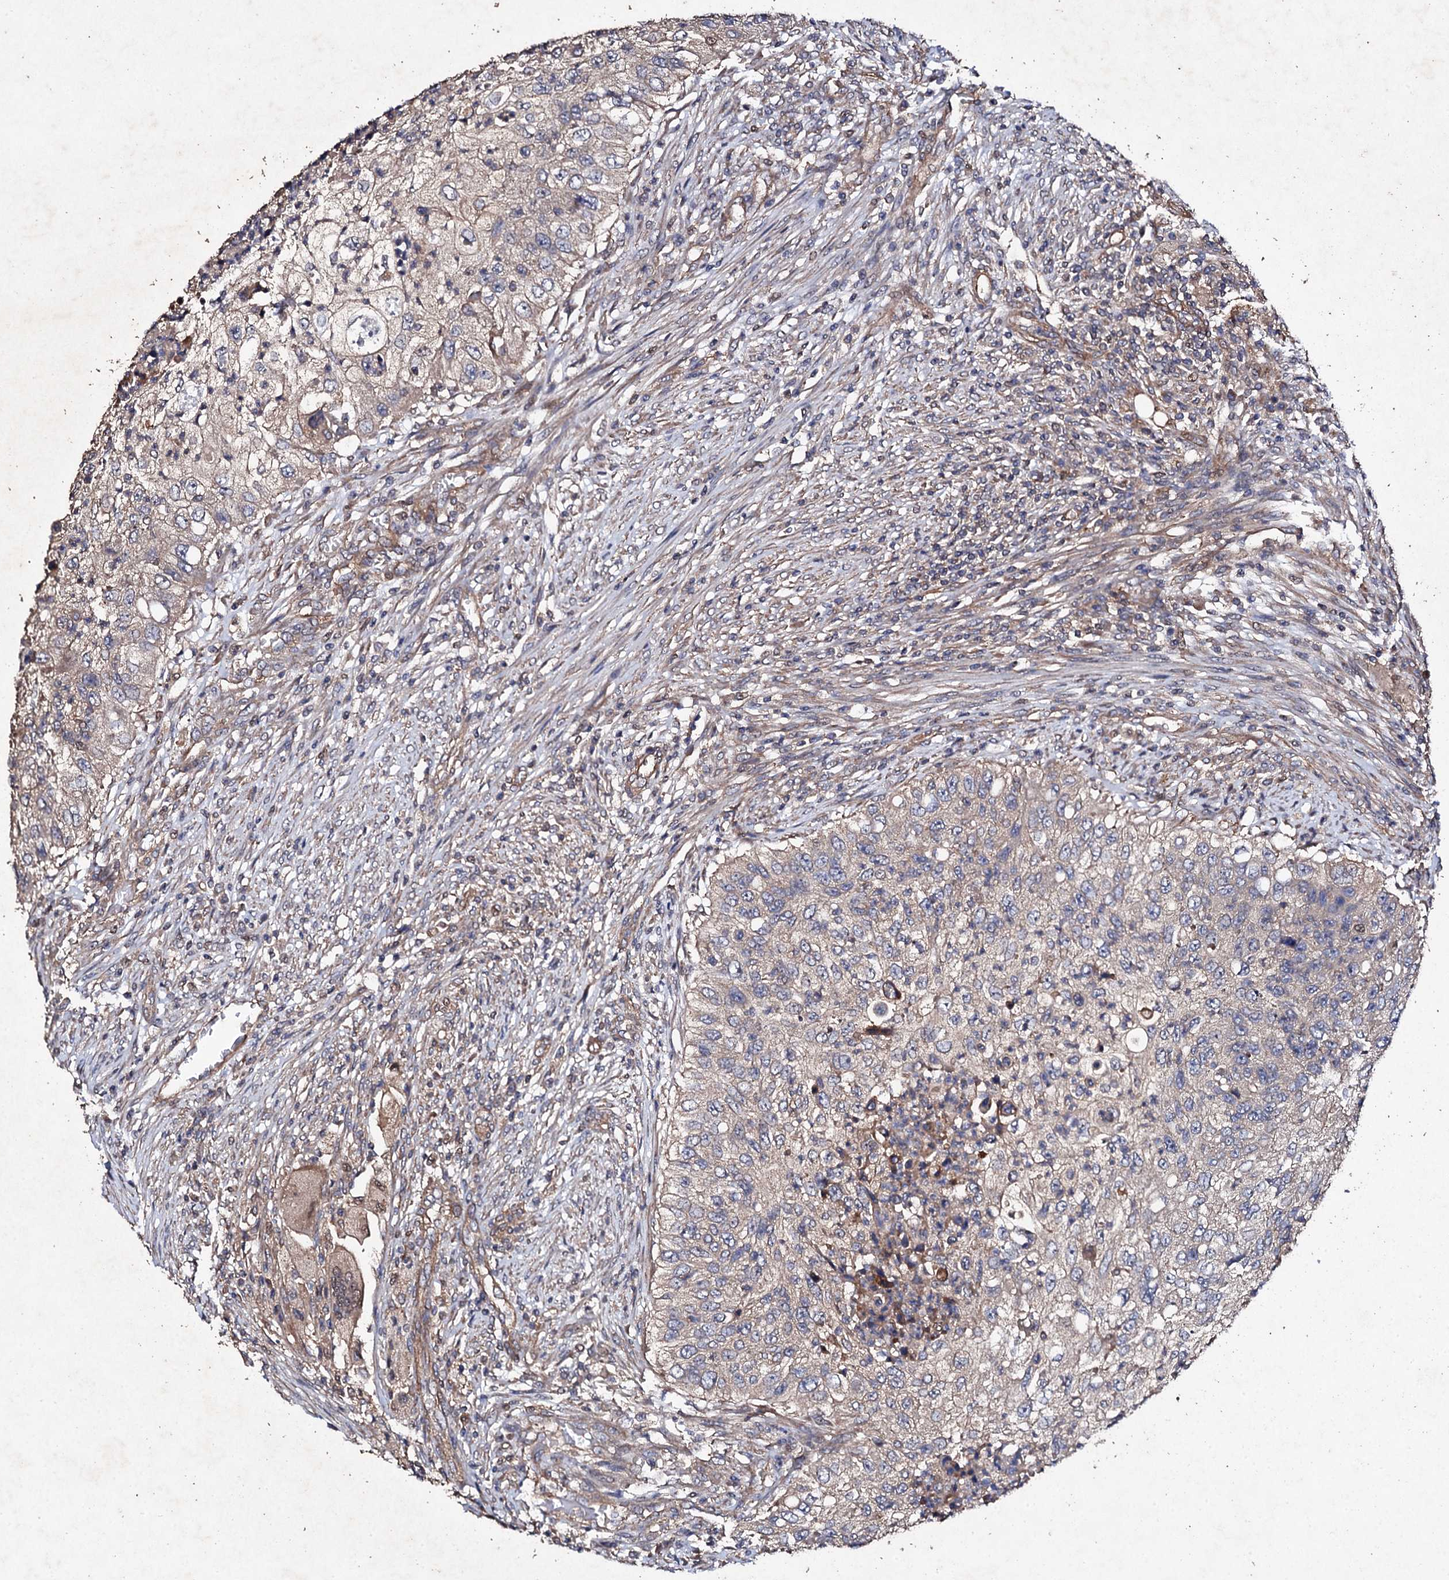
{"staining": {"intensity": "weak", "quantity": "25%-75%", "location": "cytoplasmic/membranous"}, "tissue": "urothelial cancer", "cell_type": "Tumor cells", "image_type": "cancer", "snomed": [{"axis": "morphology", "description": "Urothelial carcinoma, High grade"}, {"axis": "topography", "description": "Urinary bladder"}], "caption": "The image demonstrates staining of urothelial cancer, revealing weak cytoplasmic/membranous protein expression (brown color) within tumor cells. The protein of interest is stained brown, and the nuclei are stained in blue (DAB IHC with brightfield microscopy, high magnification).", "gene": "MOCOS", "patient": {"sex": "female", "age": 60}}